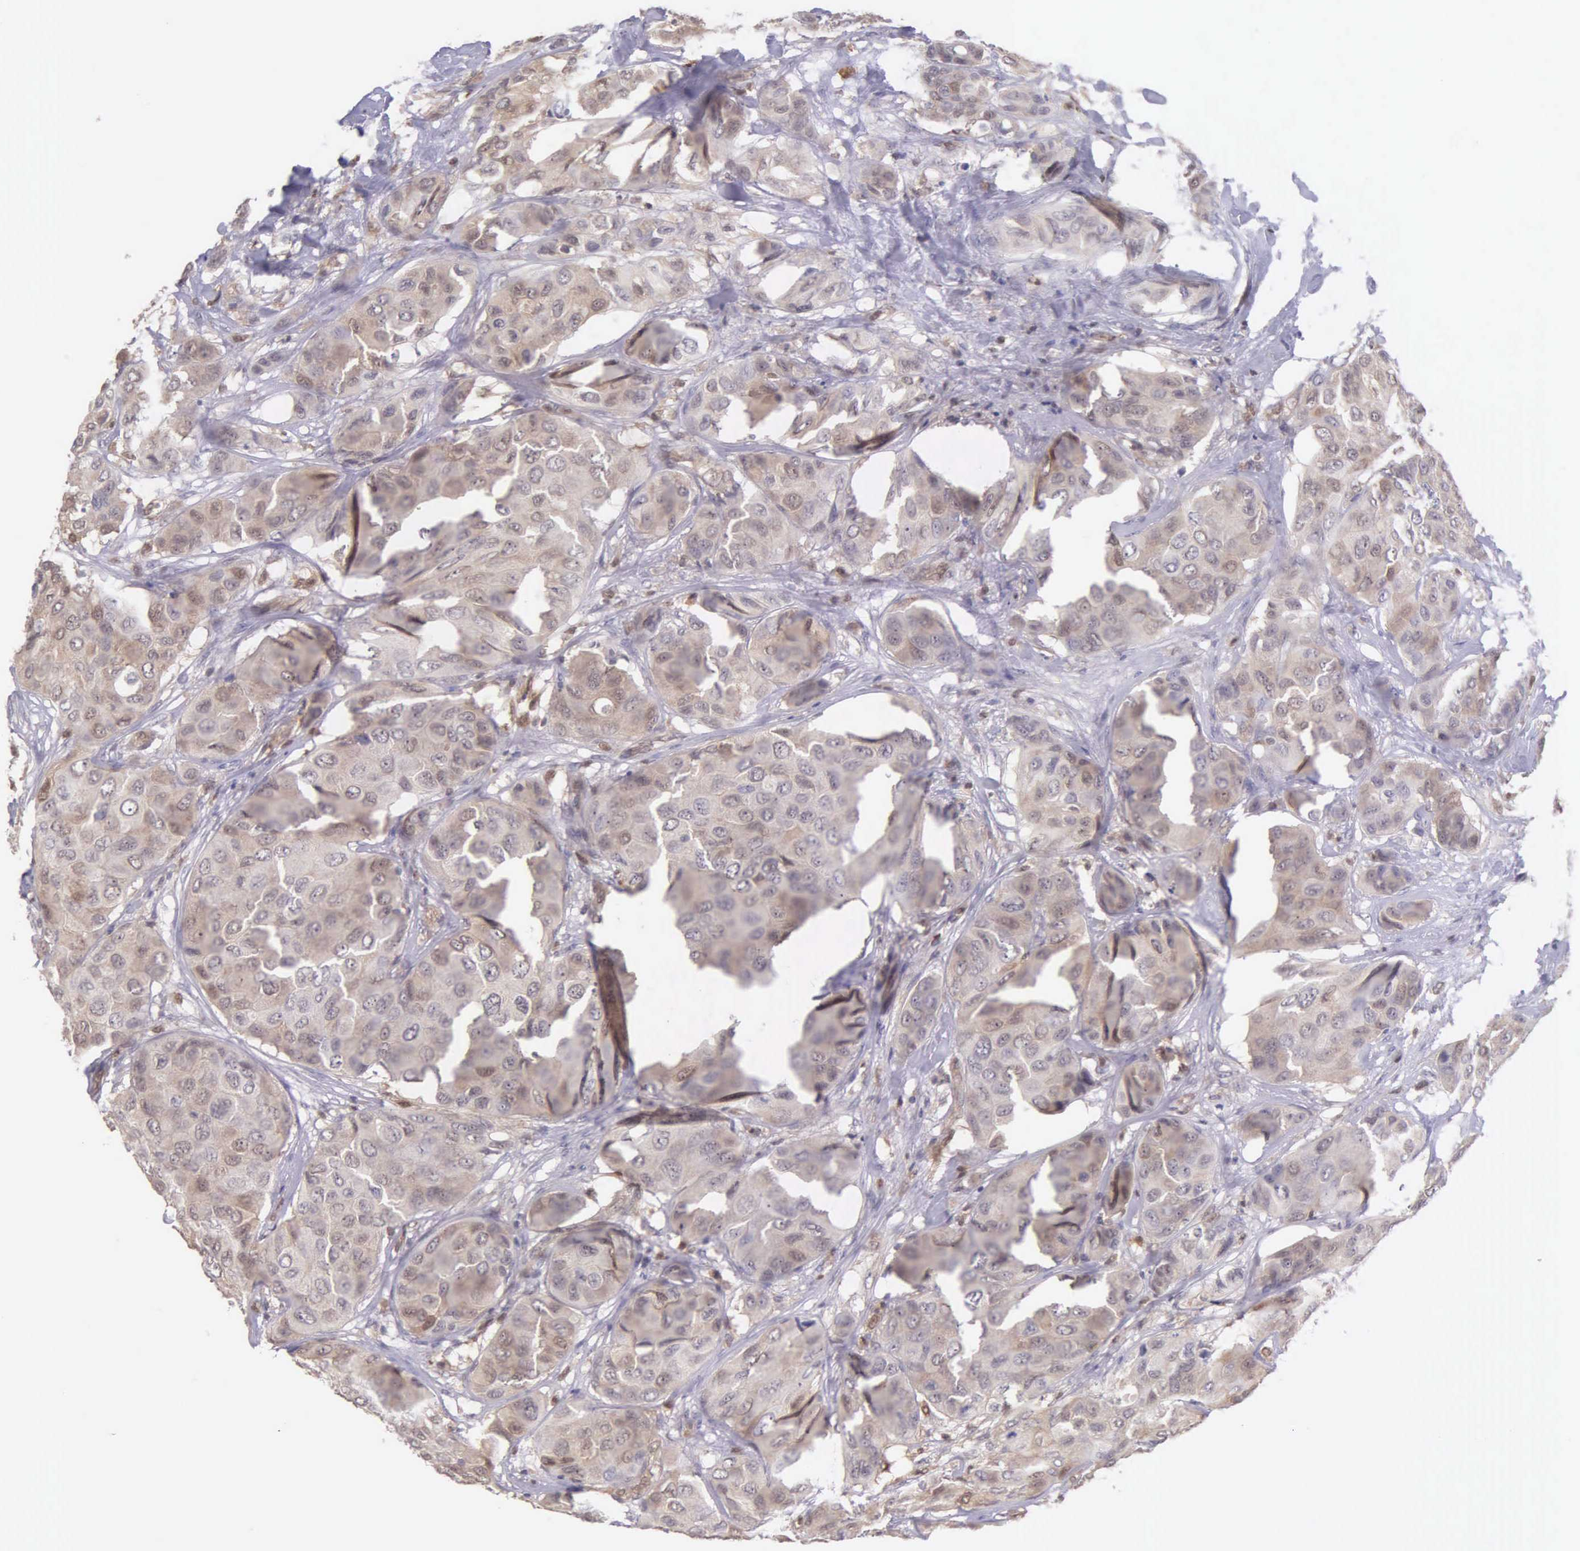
{"staining": {"intensity": "moderate", "quantity": ">75%", "location": "cytoplasmic/membranous"}, "tissue": "breast cancer", "cell_type": "Tumor cells", "image_type": "cancer", "snomed": [{"axis": "morphology", "description": "Duct carcinoma"}, {"axis": "topography", "description": "Breast"}], "caption": "Human breast intraductal carcinoma stained for a protein (brown) reveals moderate cytoplasmic/membranous positive staining in about >75% of tumor cells.", "gene": "BID", "patient": {"sex": "female", "age": 68}}